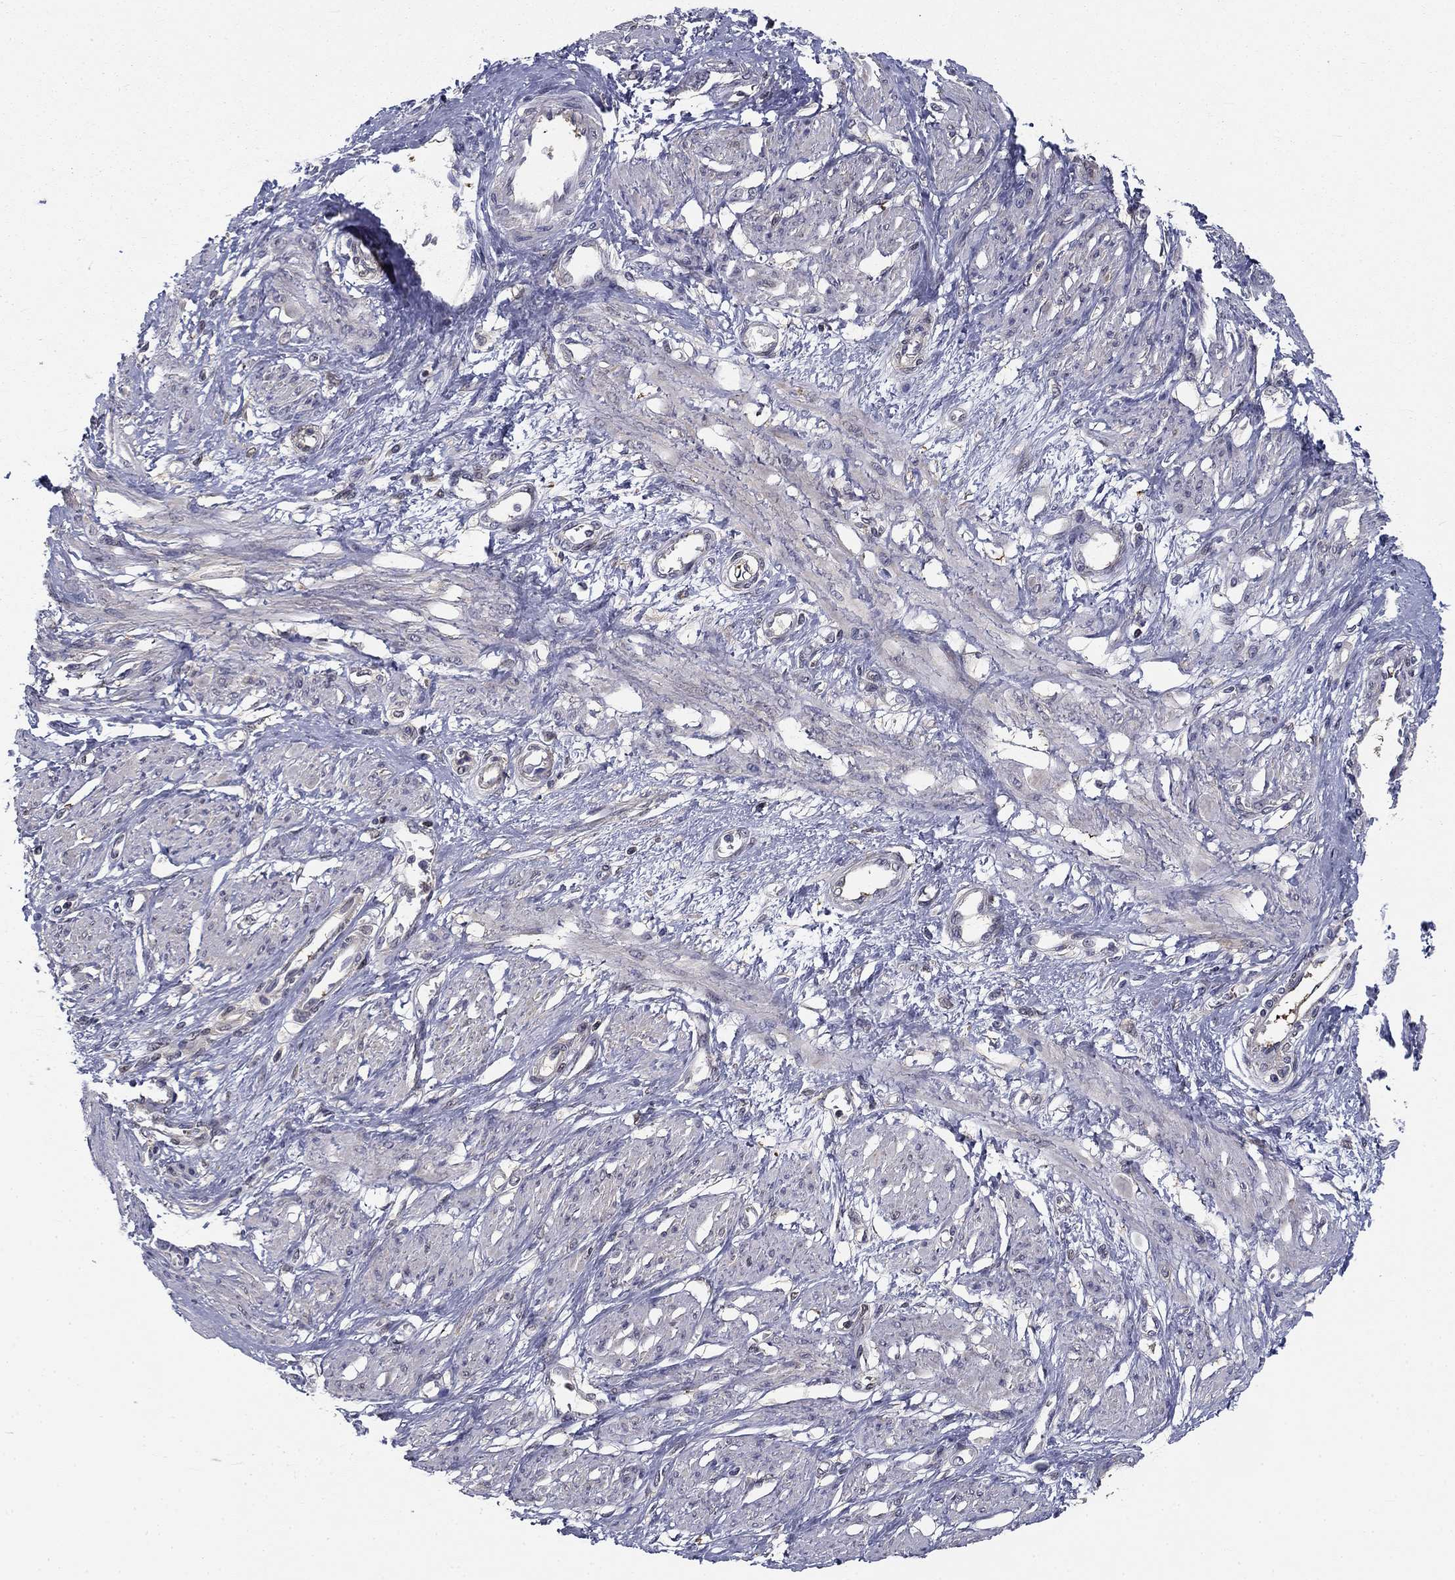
{"staining": {"intensity": "negative", "quantity": "none", "location": "none"}, "tissue": "smooth muscle", "cell_type": "Smooth muscle cells", "image_type": "normal", "snomed": [{"axis": "morphology", "description": "Normal tissue, NOS"}, {"axis": "topography", "description": "Smooth muscle"}, {"axis": "topography", "description": "Uterus"}], "caption": "DAB (3,3'-diaminobenzidine) immunohistochemical staining of benign smooth muscle reveals no significant positivity in smooth muscle cells.", "gene": "NIT2", "patient": {"sex": "female", "age": 39}}